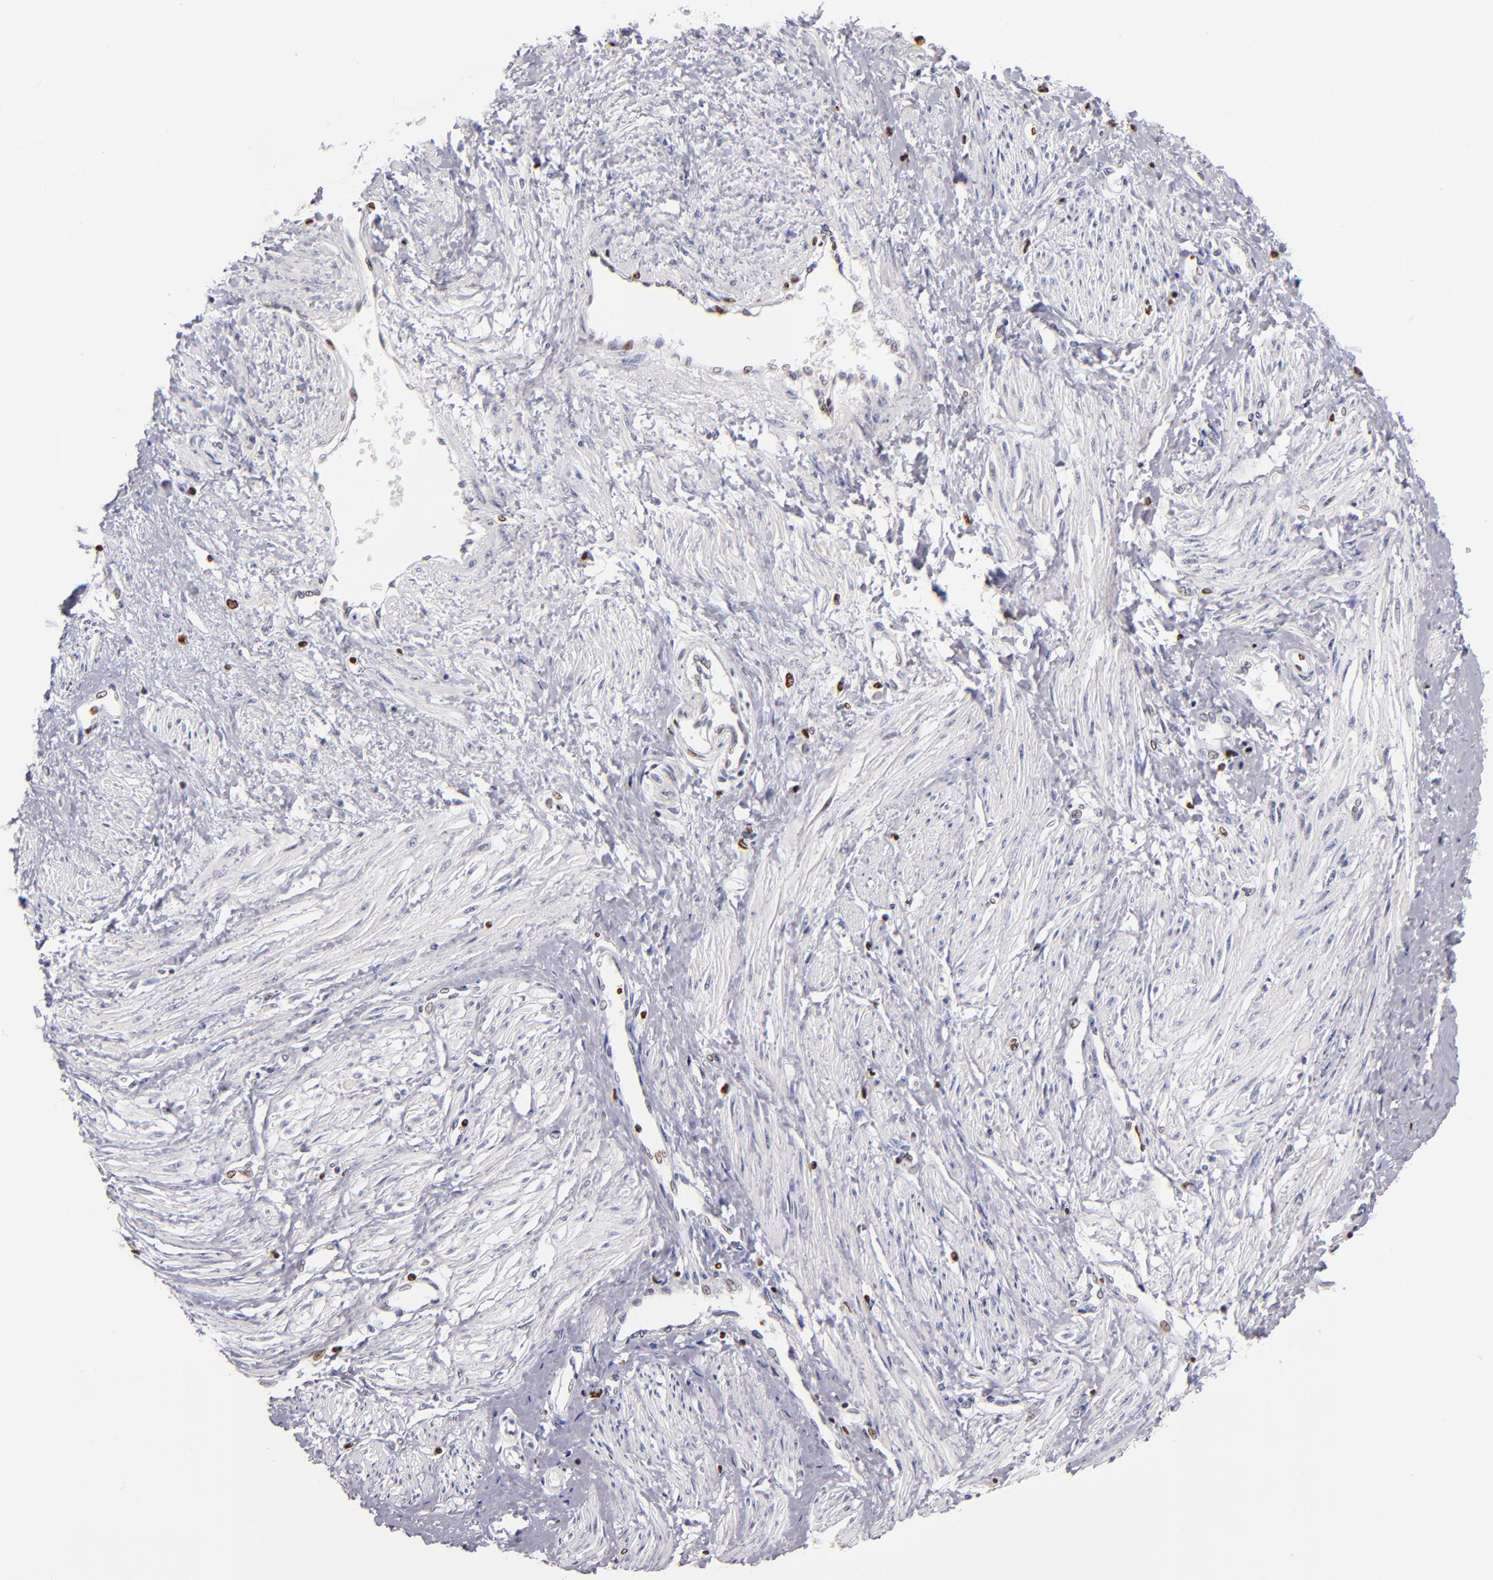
{"staining": {"intensity": "negative", "quantity": "none", "location": "none"}, "tissue": "smooth muscle", "cell_type": "Smooth muscle cells", "image_type": "normal", "snomed": [{"axis": "morphology", "description": "Normal tissue, NOS"}, {"axis": "topography", "description": "Smooth muscle"}, {"axis": "topography", "description": "Uterus"}], "caption": "Smooth muscle cells are negative for brown protein staining in normal smooth muscle. The staining was performed using DAB to visualize the protein expression in brown, while the nuclei were stained in blue with hematoxylin (Magnification: 20x).", "gene": "CDKL5", "patient": {"sex": "female", "age": 39}}